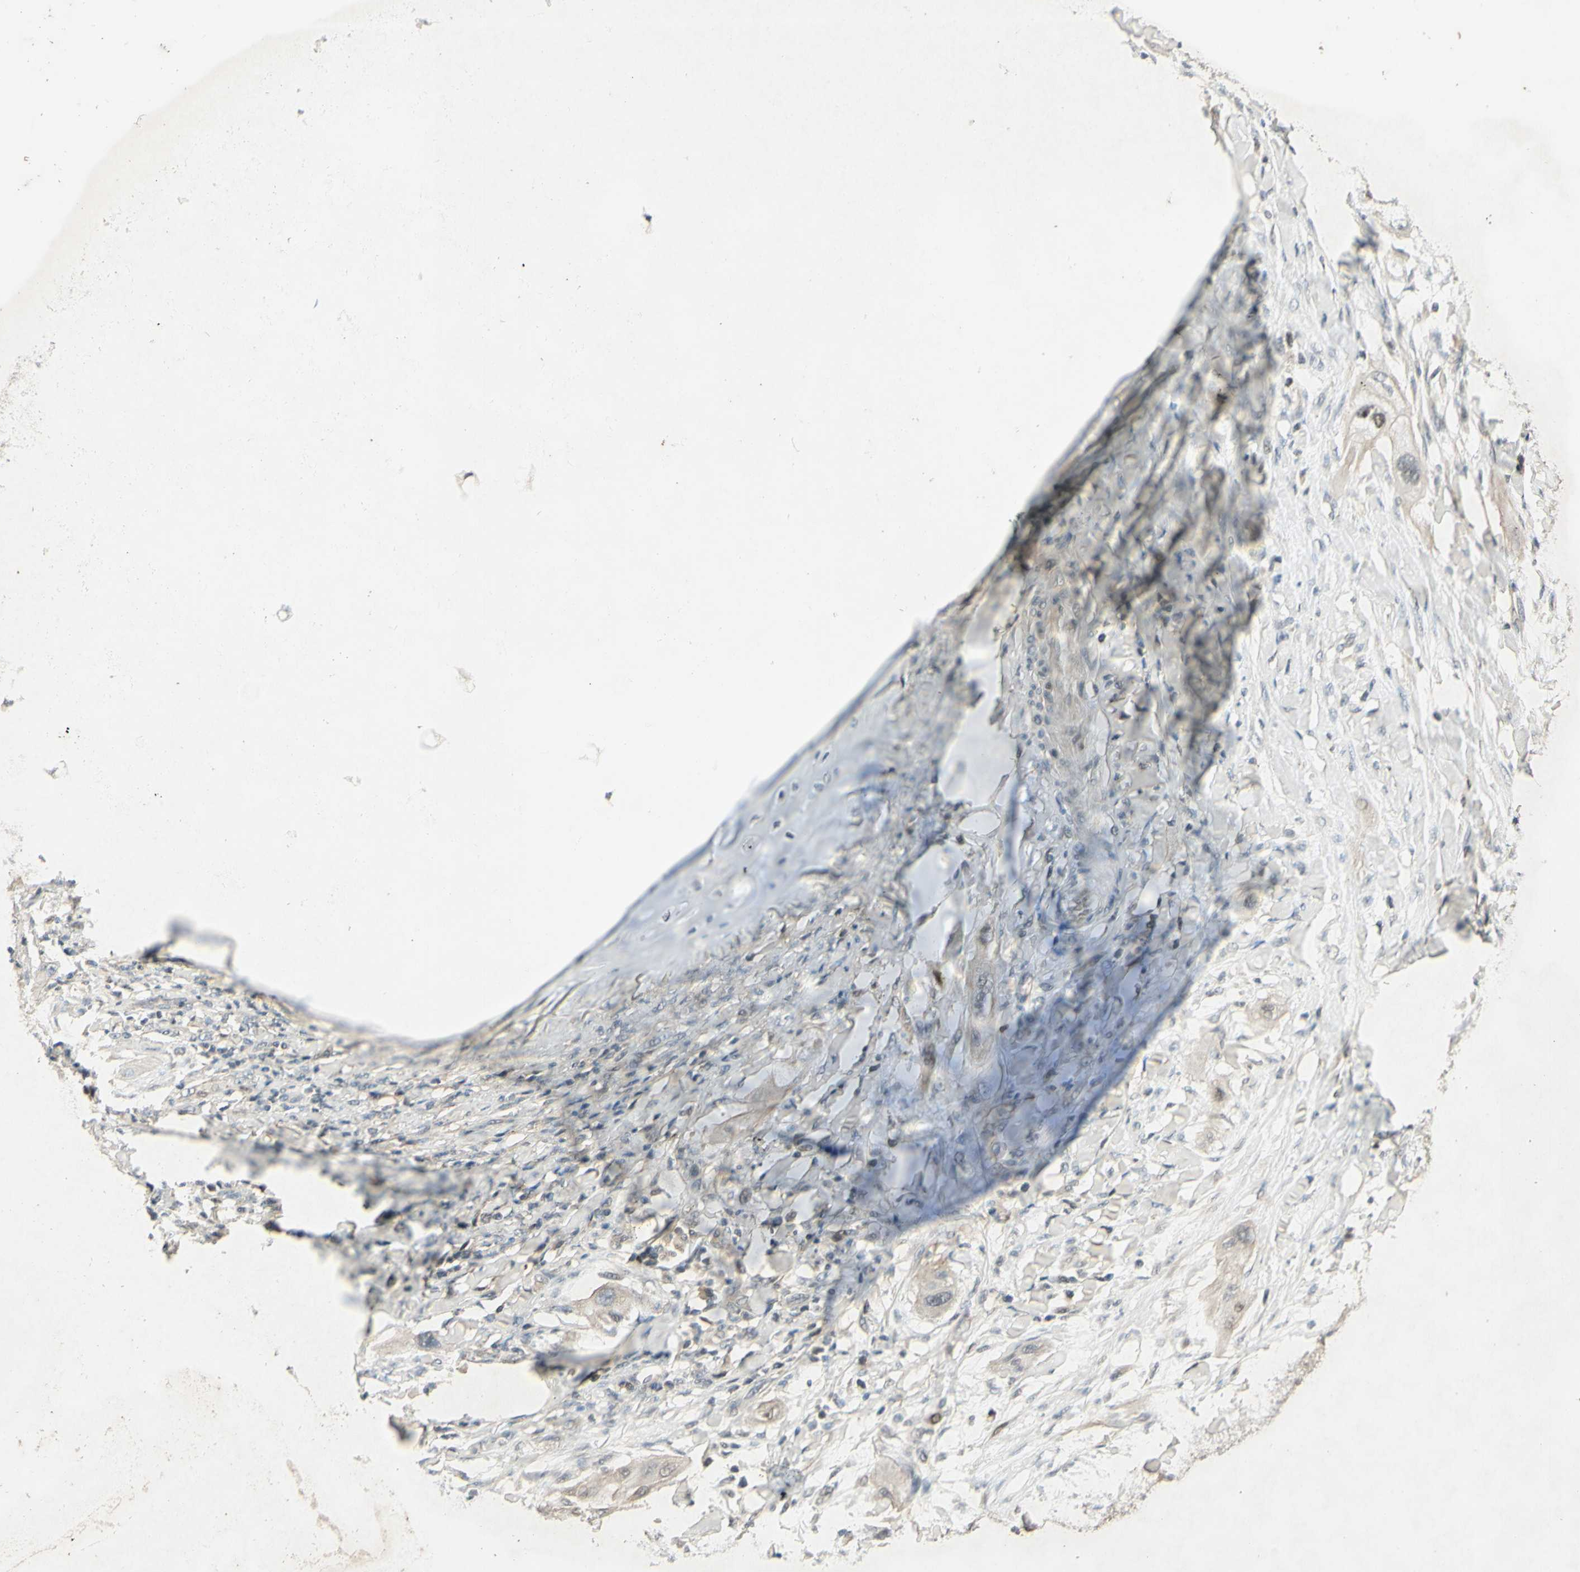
{"staining": {"intensity": "moderate", "quantity": "<25%", "location": "nuclear"}, "tissue": "lung cancer", "cell_type": "Tumor cells", "image_type": "cancer", "snomed": [{"axis": "morphology", "description": "Squamous cell carcinoma, NOS"}, {"axis": "topography", "description": "Lung"}], "caption": "Protein staining of squamous cell carcinoma (lung) tissue reveals moderate nuclear expression in about <25% of tumor cells.", "gene": "RAD18", "patient": {"sex": "female", "age": 47}}